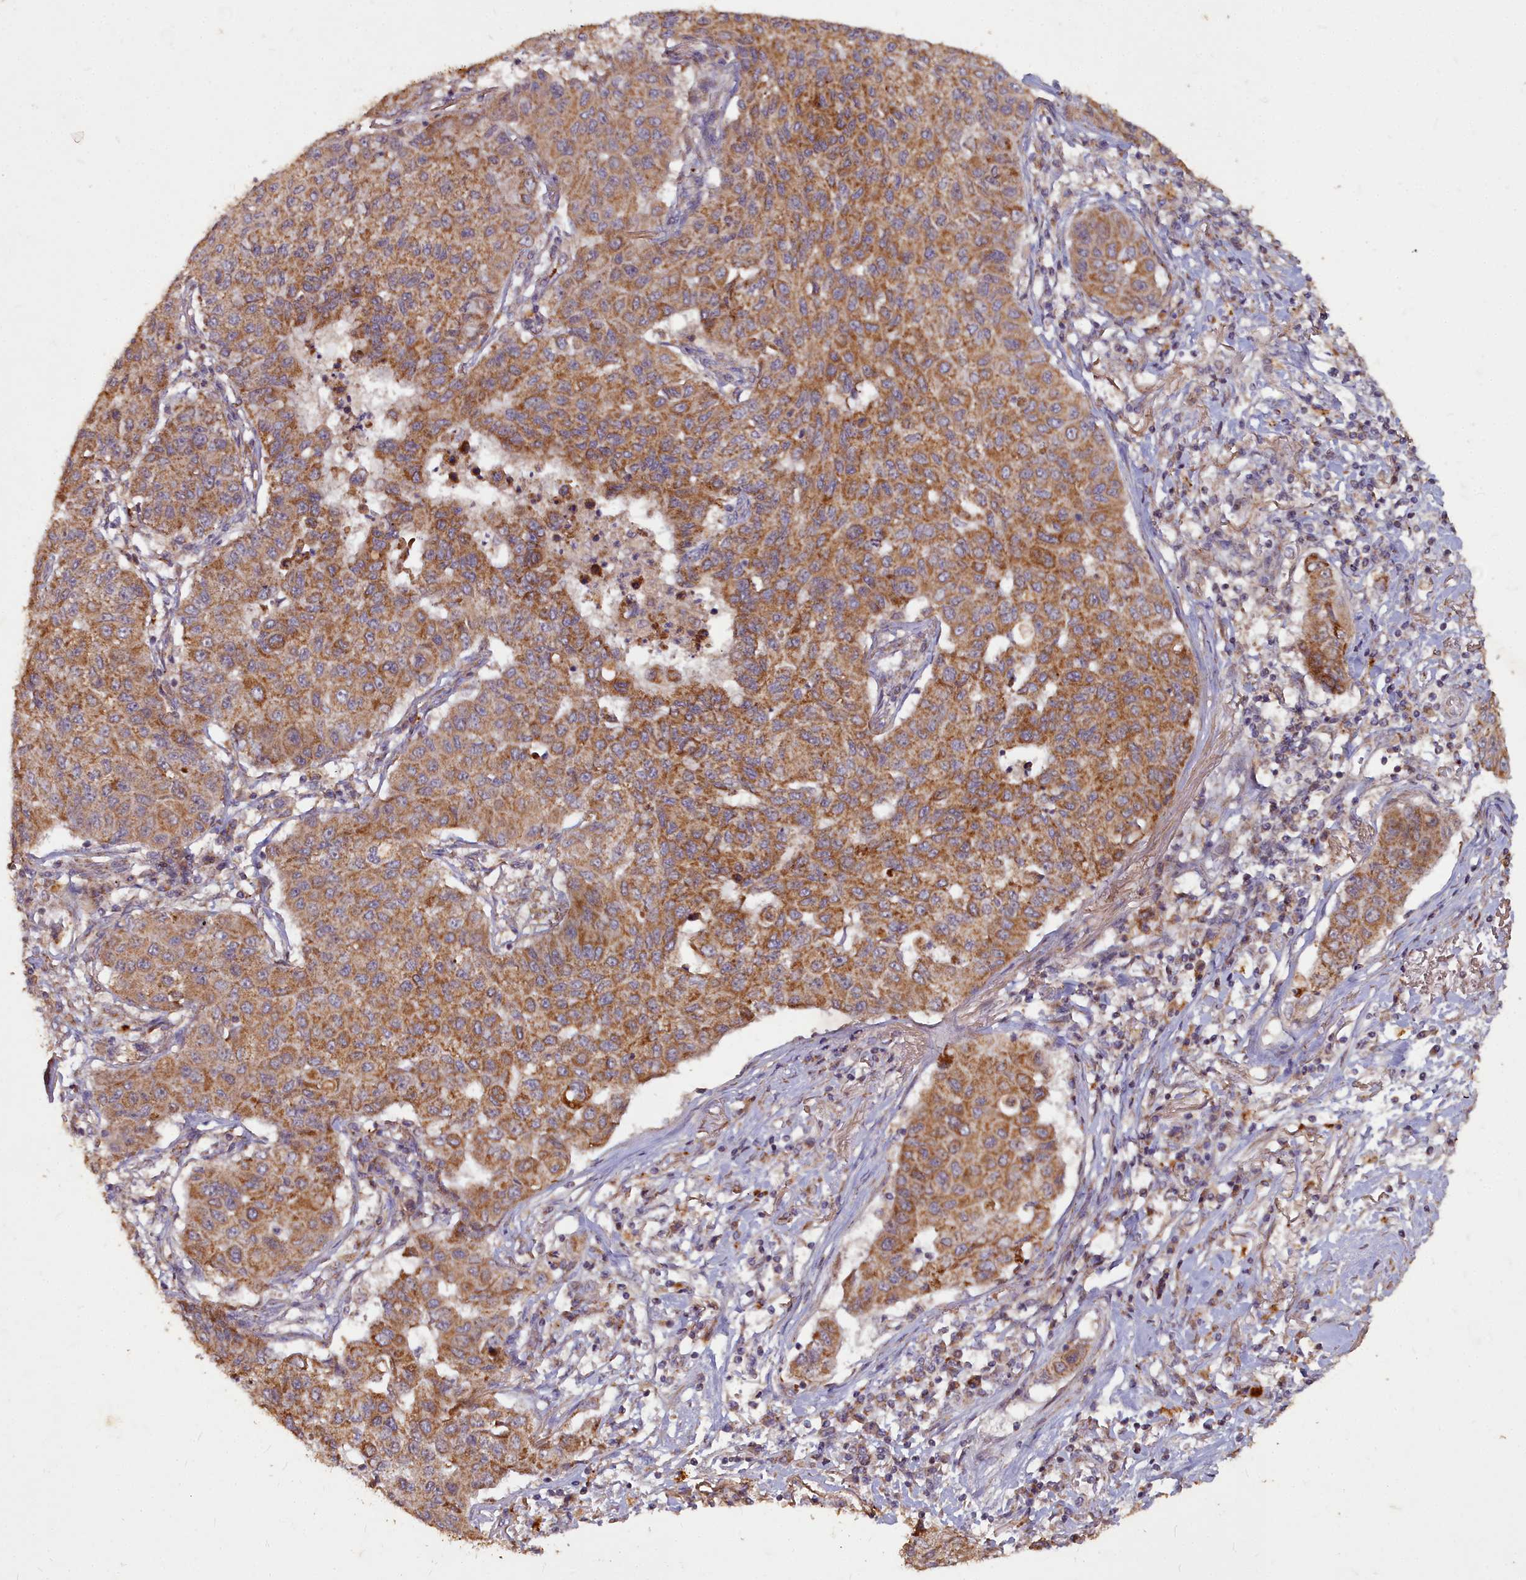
{"staining": {"intensity": "moderate", "quantity": ">75%", "location": "cytoplasmic/membranous"}, "tissue": "lung cancer", "cell_type": "Tumor cells", "image_type": "cancer", "snomed": [{"axis": "morphology", "description": "Squamous cell carcinoma, NOS"}, {"axis": "topography", "description": "Lung"}], "caption": "Immunohistochemistry of human squamous cell carcinoma (lung) demonstrates medium levels of moderate cytoplasmic/membranous positivity in approximately >75% of tumor cells.", "gene": "COX11", "patient": {"sex": "male", "age": 74}}